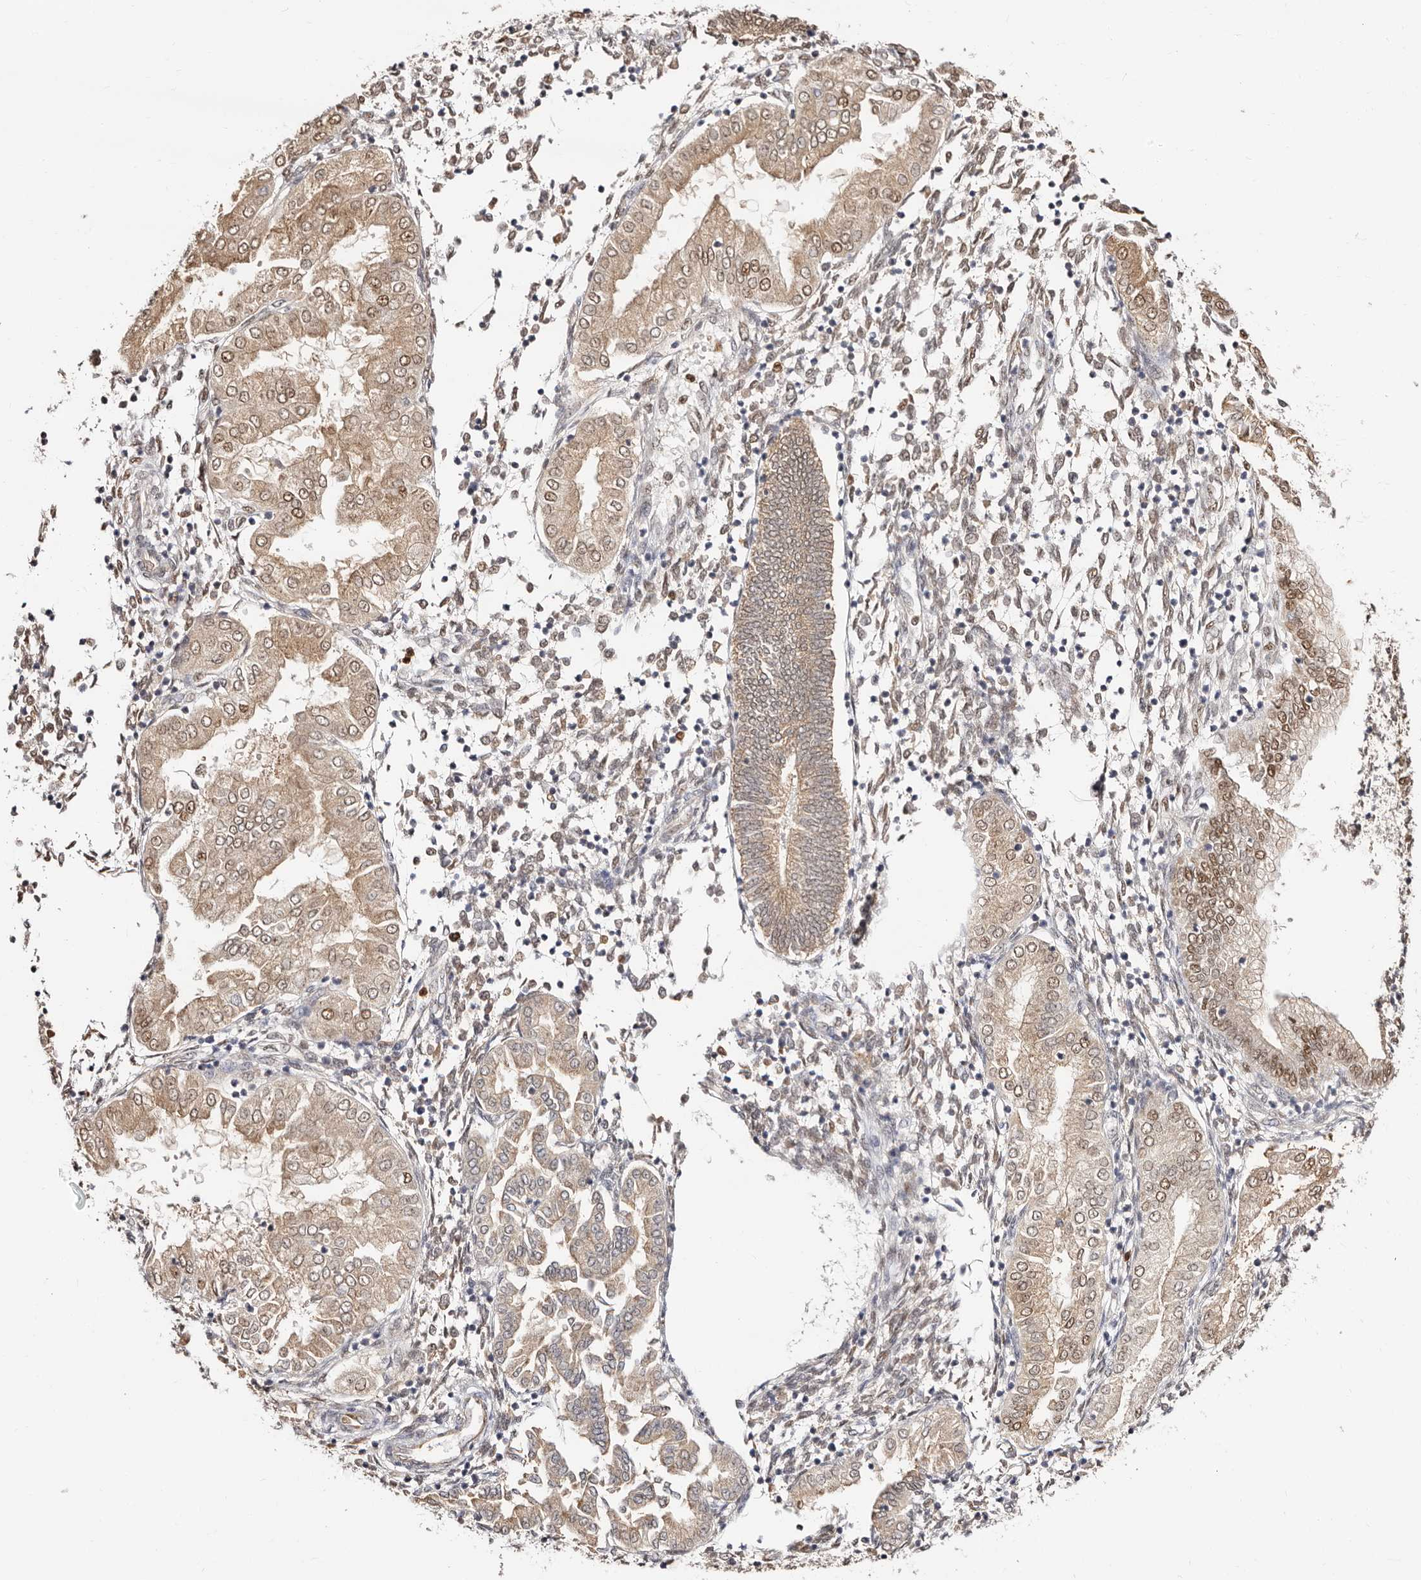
{"staining": {"intensity": "moderate", "quantity": "25%-75%", "location": "nuclear"}, "tissue": "endometrium", "cell_type": "Cells in endometrial stroma", "image_type": "normal", "snomed": [{"axis": "morphology", "description": "Normal tissue, NOS"}, {"axis": "topography", "description": "Endometrium"}], "caption": "Endometrium was stained to show a protein in brown. There is medium levels of moderate nuclear staining in approximately 25%-75% of cells in endometrial stroma. Nuclei are stained in blue.", "gene": "TKT", "patient": {"sex": "female", "age": 53}}